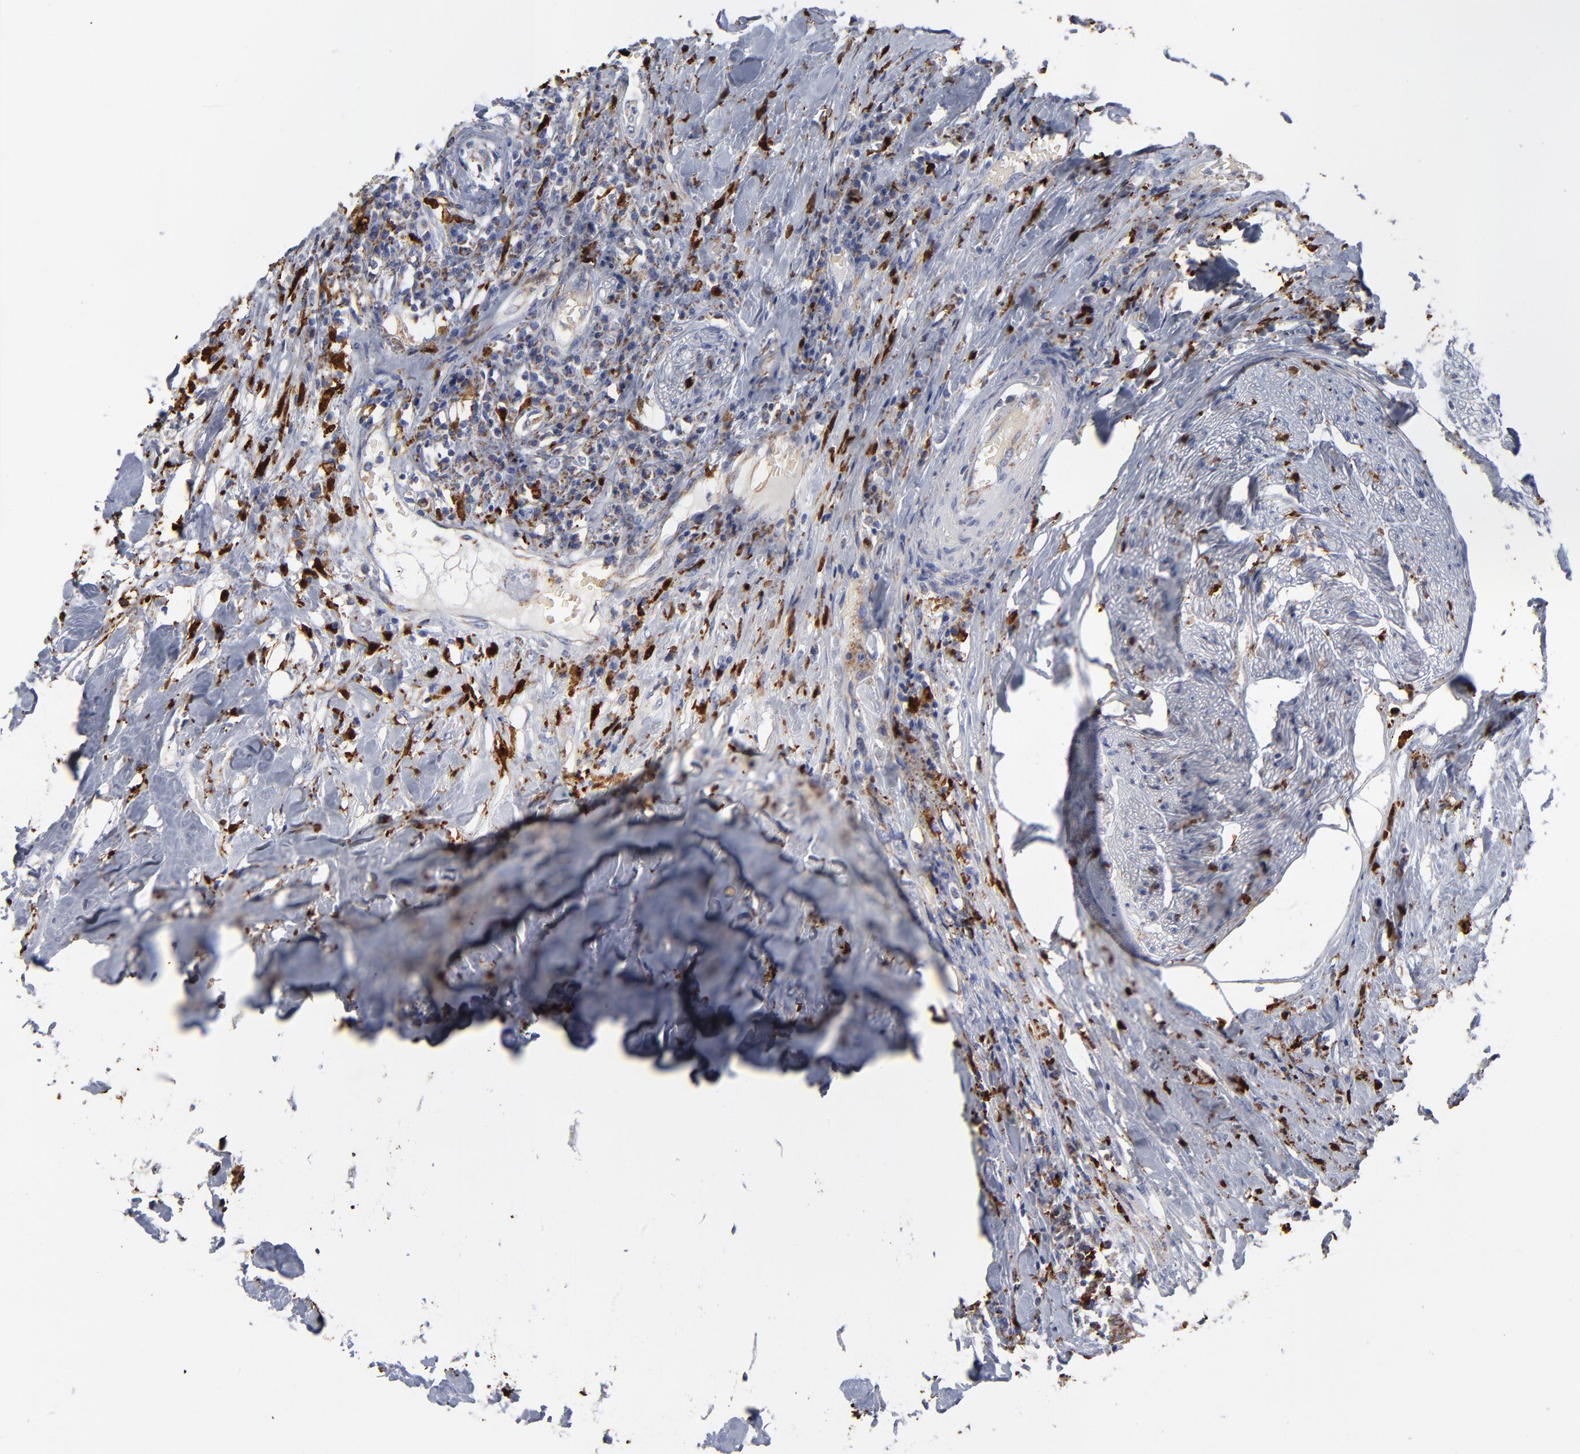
{"staining": {"intensity": "strong", "quantity": ">75%", "location": "cytoplasmic/membranous"}, "tissue": "colorectal cancer", "cell_type": "Tumor cells", "image_type": "cancer", "snomed": [{"axis": "morphology", "description": "Adenocarcinoma, NOS"}, {"axis": "topography", "description": "Rectum"}], "caption": "The immunohistochemical stain highlights strong cytoplasmic/membranous staining in tumor cells of colorectal adenocarcinoma tissue.", "gene": "PTP4A1", "patient": {"sex": "male", "age": 55}}